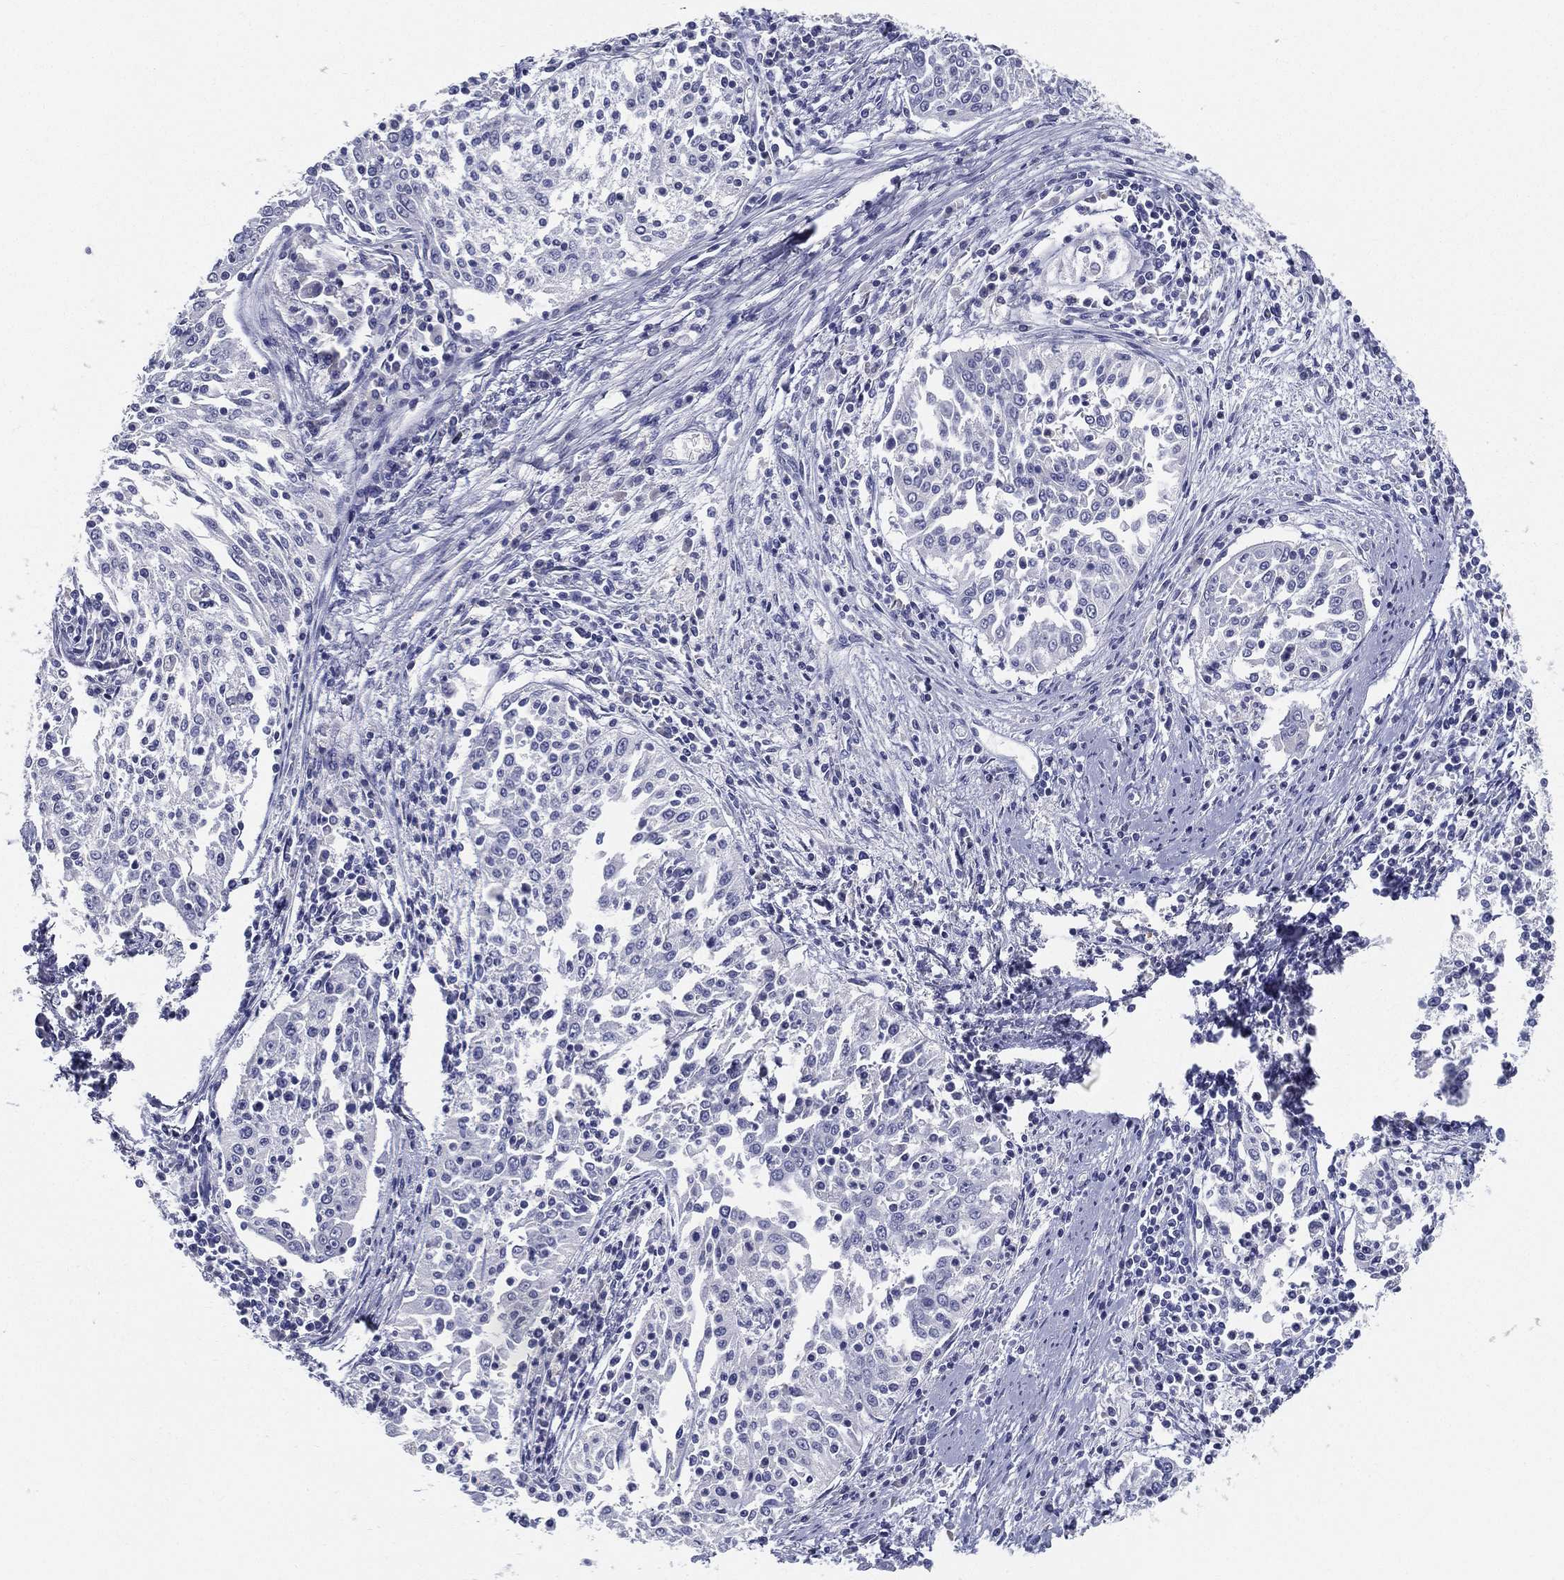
{"staining": {"intensity": "negative", "quantity": "none", "location": "none"}, "tissue": "cervical cancer", "cell_type": "Tumor cells", "image_type": "cancer", "snomed": [{"axis": "morphology", "description": "Squamous cell carcinoma, NOS"}, {"axis": "topography", "description": "Cervix"}], "caption": "IHC photomicrograph of human squamous cell carcinoma (cervical) stained for a protein (brown), which displays no staining in tumor cells.", "gene": "STS", "patient": {"sex": "female", "age": 41}}